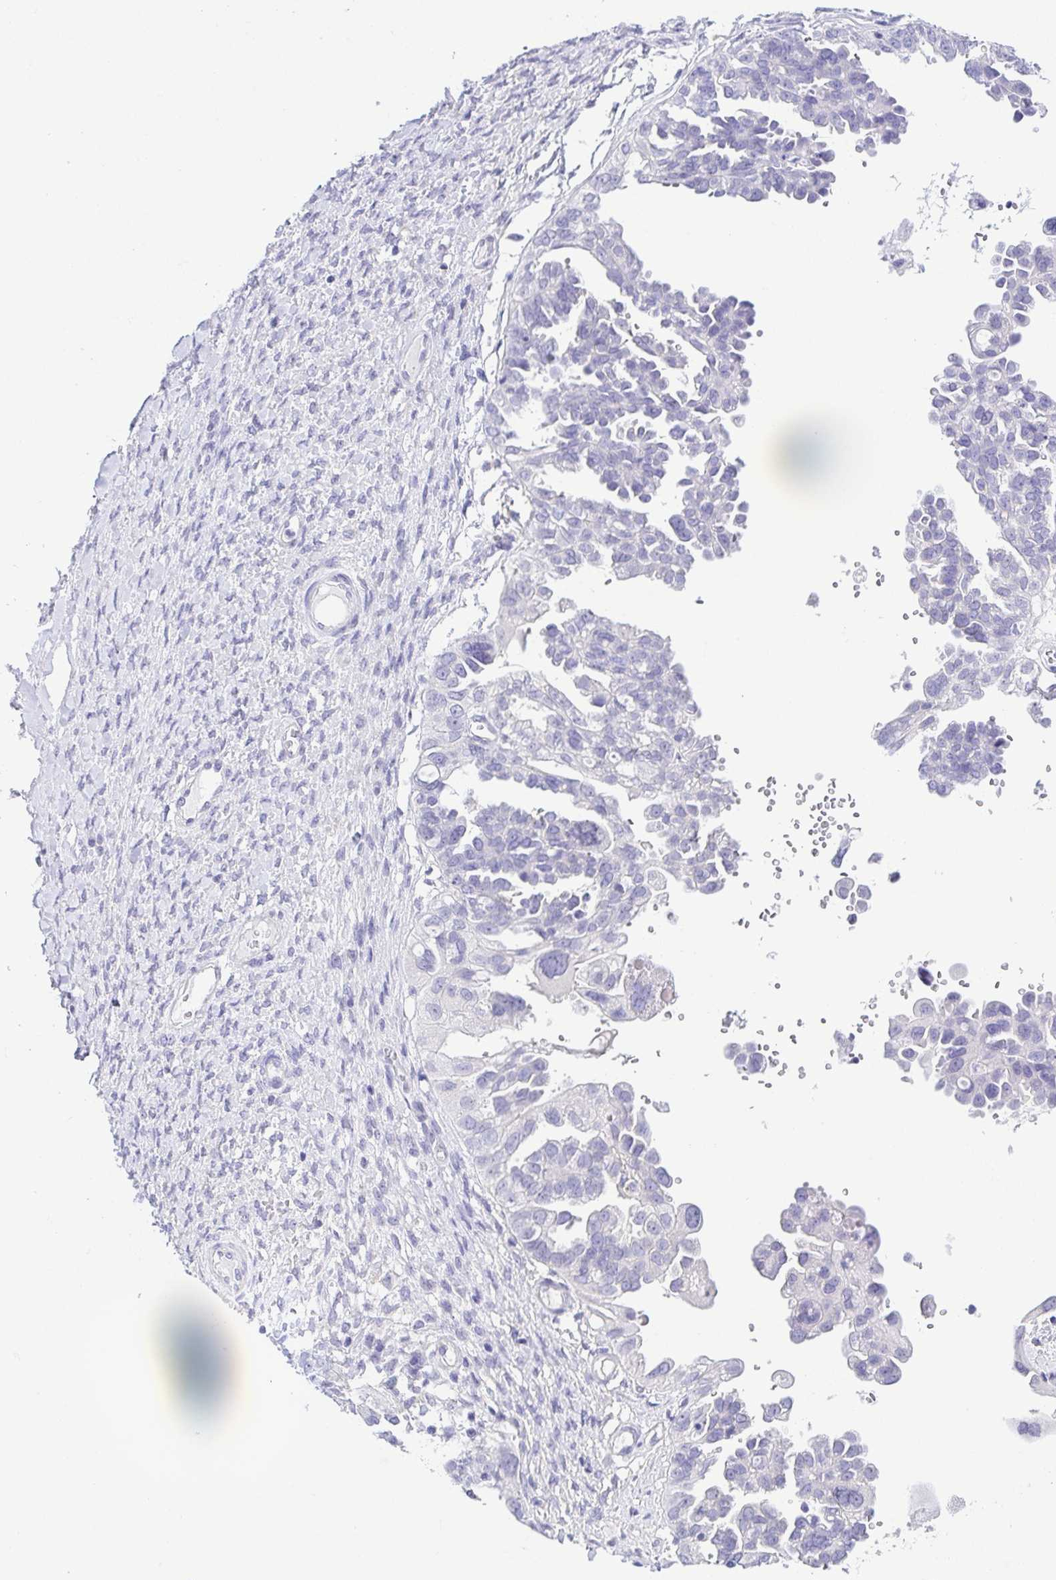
{"staining": {"intensity": "negative", "quantity": "none", "location": "none"}, "tissue": "ovarian cancer", "cell_type": "Tumor cells", "image_type": "cancer", "snomed": [{"axis": "morphology", "description": "Cystadenocarcinoma, serous, NOS"}, {"axis": "topography", "description": "Ovary"}], "caption": "An immunohistochemistry (IHC) photomicrograph of ovarian cancer (serous cystadenocarcinoma) is shown. There is no staining in tumor cells of ovarian cancer (serous cystadenocarcinoma).", "gene": "KRTDAP", "patient": {"sex": "female", "age": 53}}